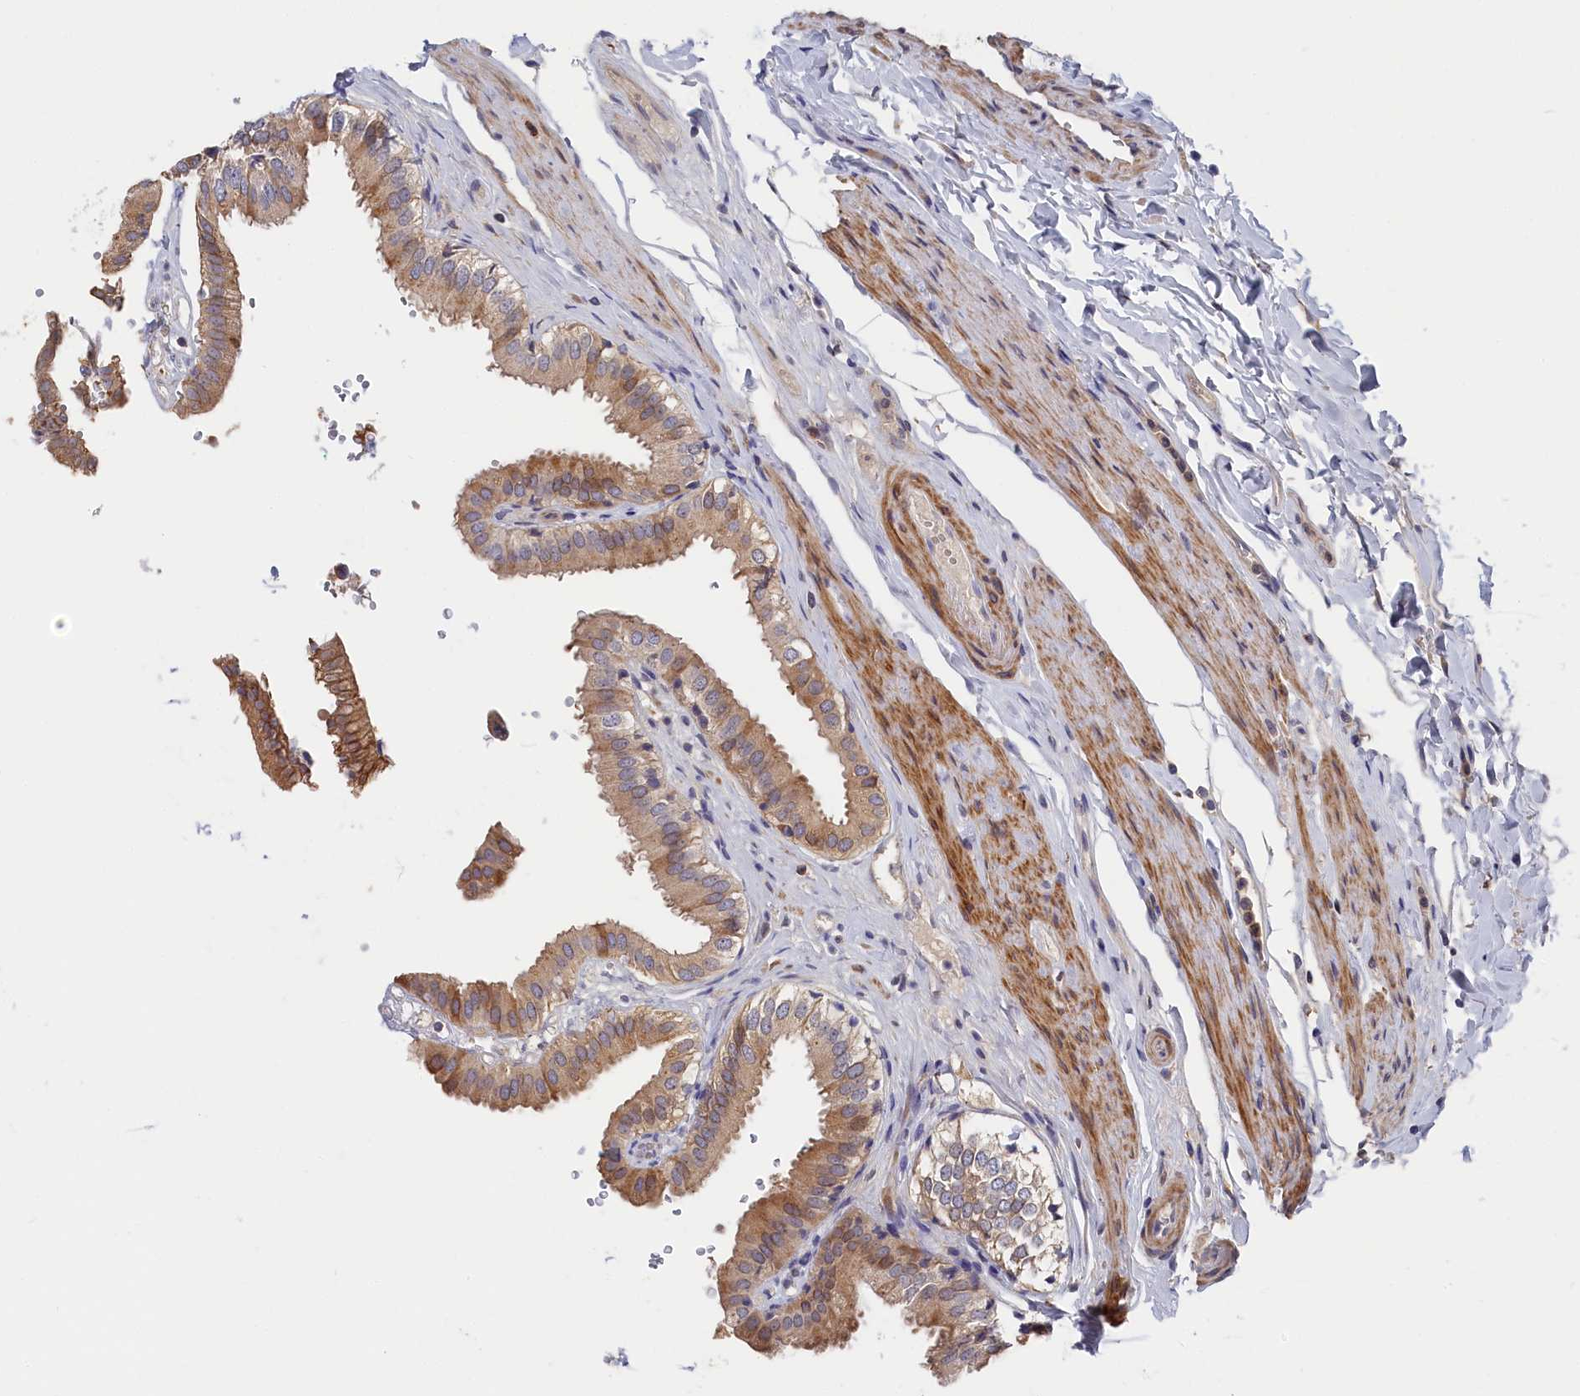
{"staining": {"intensity": "strong", "quantity": "25%-75%", "location": "cytoplasmic/membranous,nuclear"}, "tissue": "gallbladder", "cell_type": "Glandular cells", "image_type": "normal", "snomed": [{"axis": "morphology", "description": "Normal tissue, NOS"}, {"axis": "topography", "description": "Gallbladder"}], "caption": "Immunohistochemical staining of normal human gallbladder displays strong cytoplasmic/membranous,nuclear protein positivity in approximately 25%-75% of glandular cells.", "gene": "CYB5D2", "patient": {"sex": "female", "age": 61}}